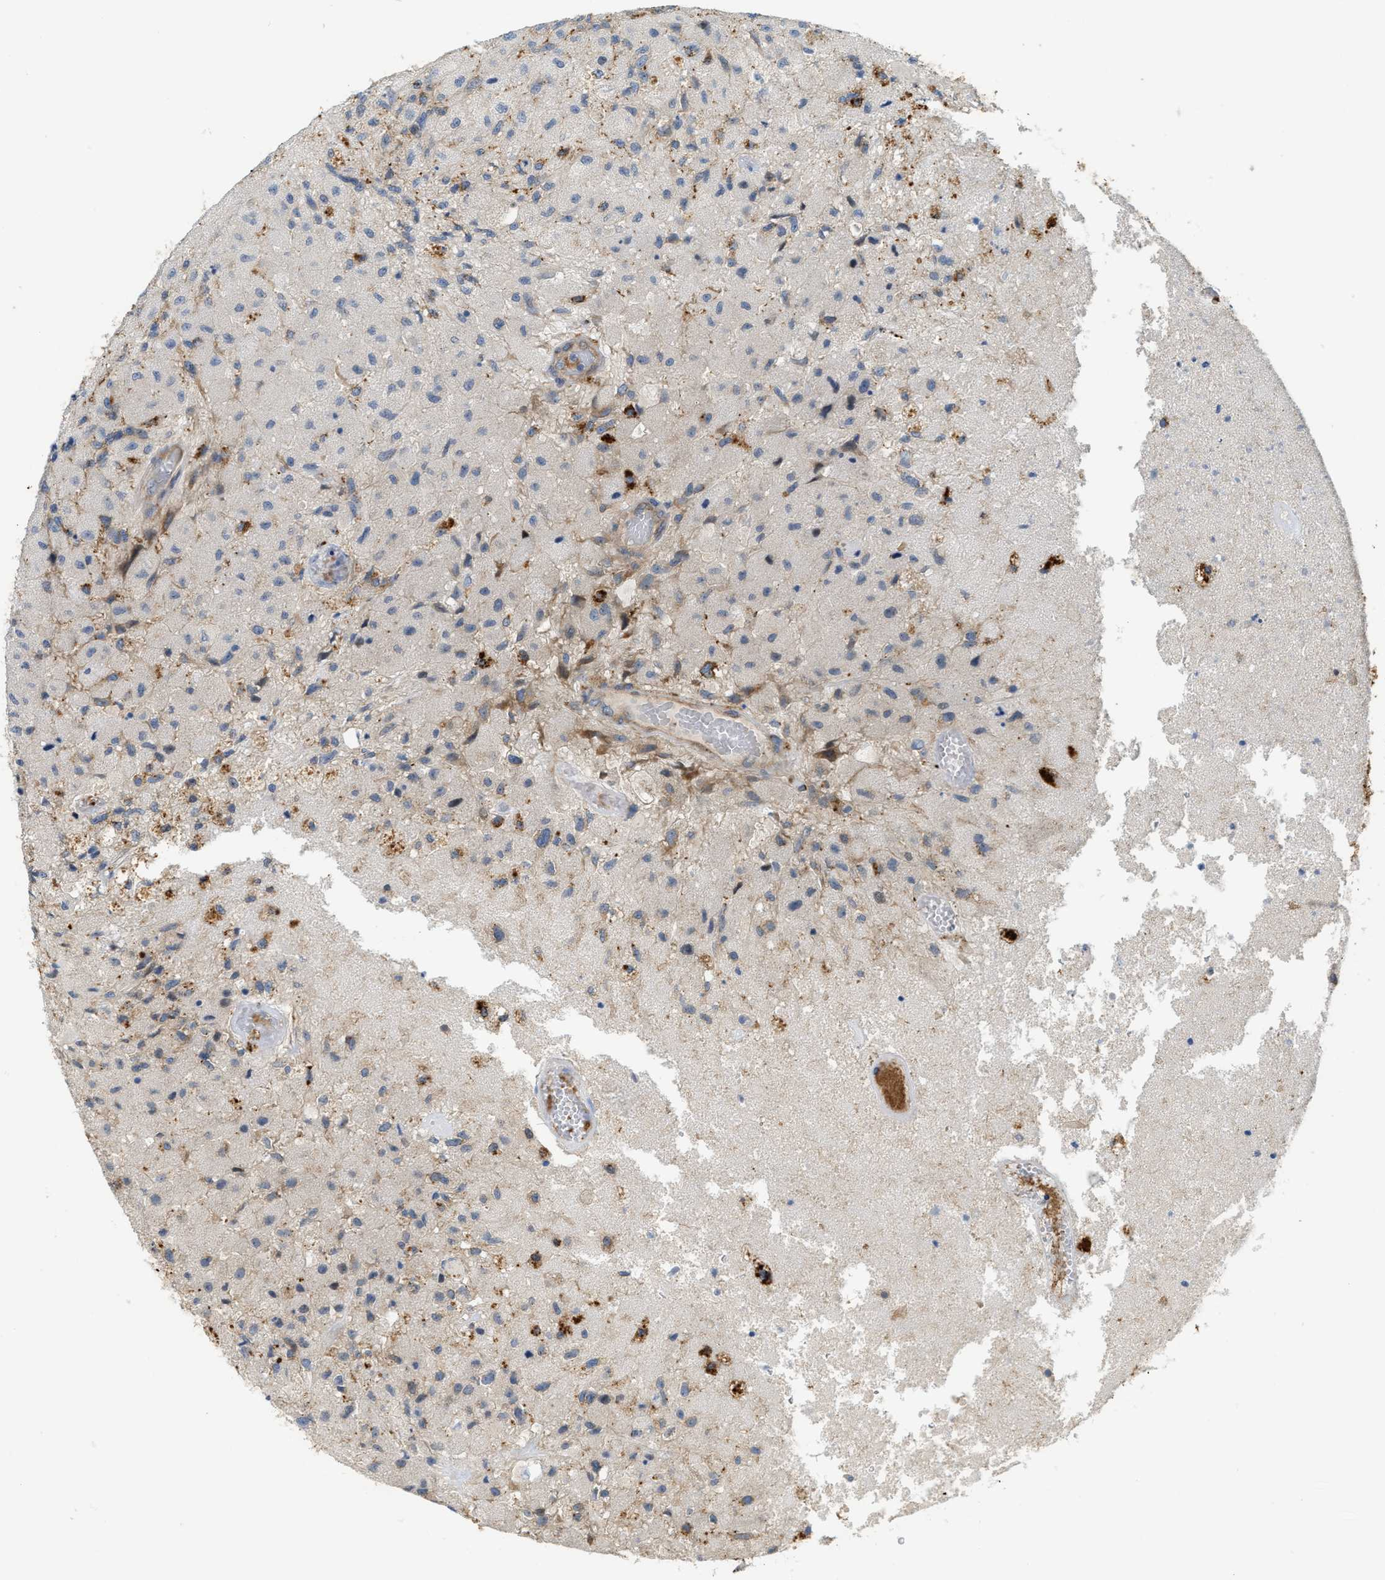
{"staining": {"intensity": "negative", "quantity": "none", "location": "none"}, "tissue": "glioma", "cell_type": "Tumor cells", "image_type": "cancer", "snomed": [{"axis": "morphology", "description": "Normal tissue, NOS"}, {"axis": "morphology", "description": "Glioma, malignant, High grade"}, {"axis": "topography", "description": "Cerebral cortex"}], "caption": "Micrograph shows no protein positivity in tumor cells of glioma tissue.", "gene": "KLHDC10", "patient": {"sex": "male", "age": 77}}